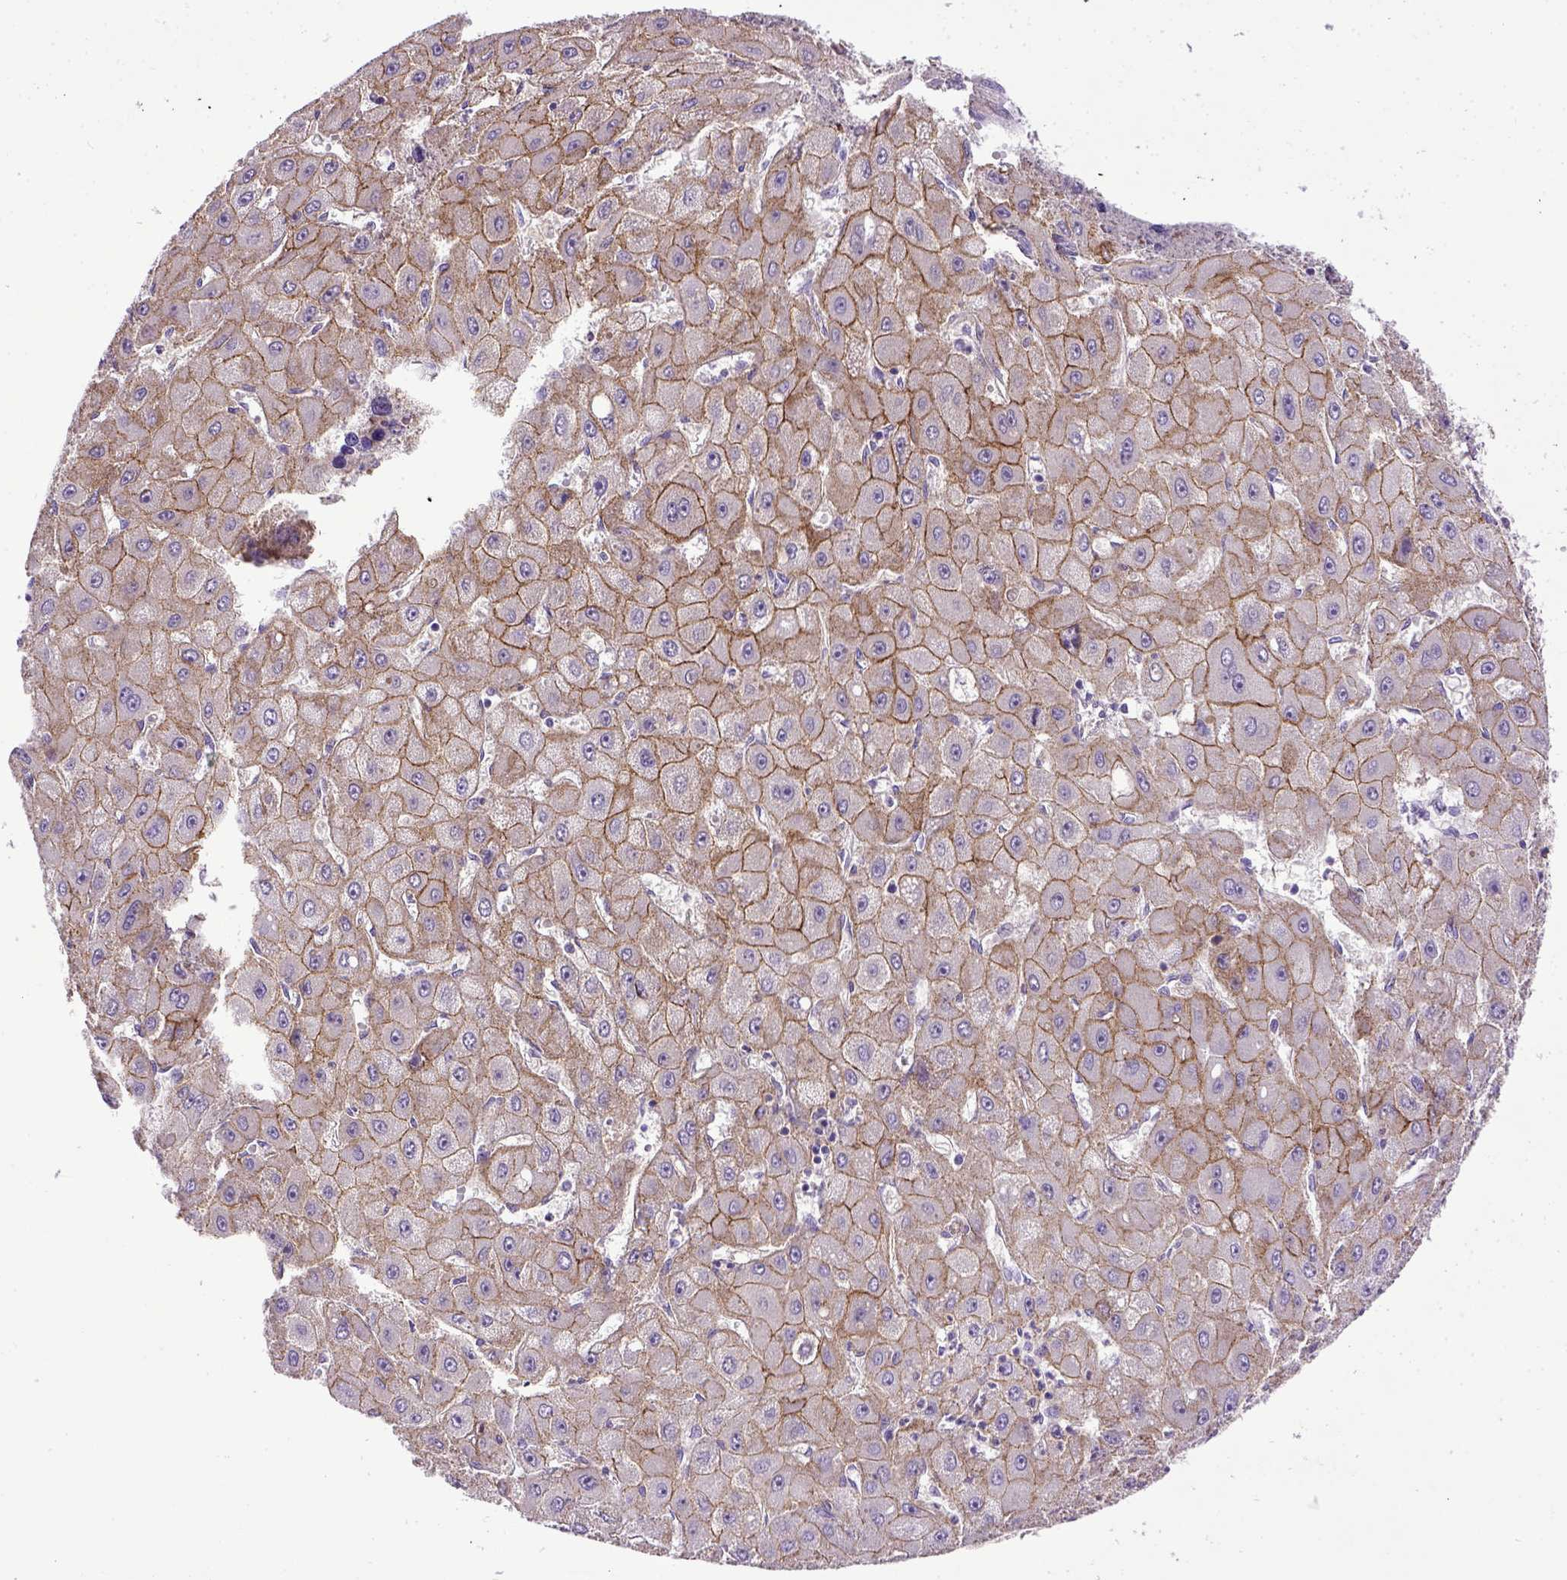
{"staining": {"intensity": "moderate", "quantity": ">75%", "location": "cytoplasmic/membranous"}, "tissue": "liver cancer", "cell_type": "Tumor cells", "image_type": "cancer", "snomed": [{"axis": "morphology", "description": "Carcinoma, Hepatocellular, NOS"}, {"axis": "topography", "description": "Liver"}], "caption": "Immunohistochemistry image of human liver hepatocellular carcinoma stained for a protein (brown), which shows medium levels of moderate cytoplasmic/membranous positivity in about >75% of tumor cells.", "gene": "CDH1", "patient": {"sex": "female", "age": 25}}